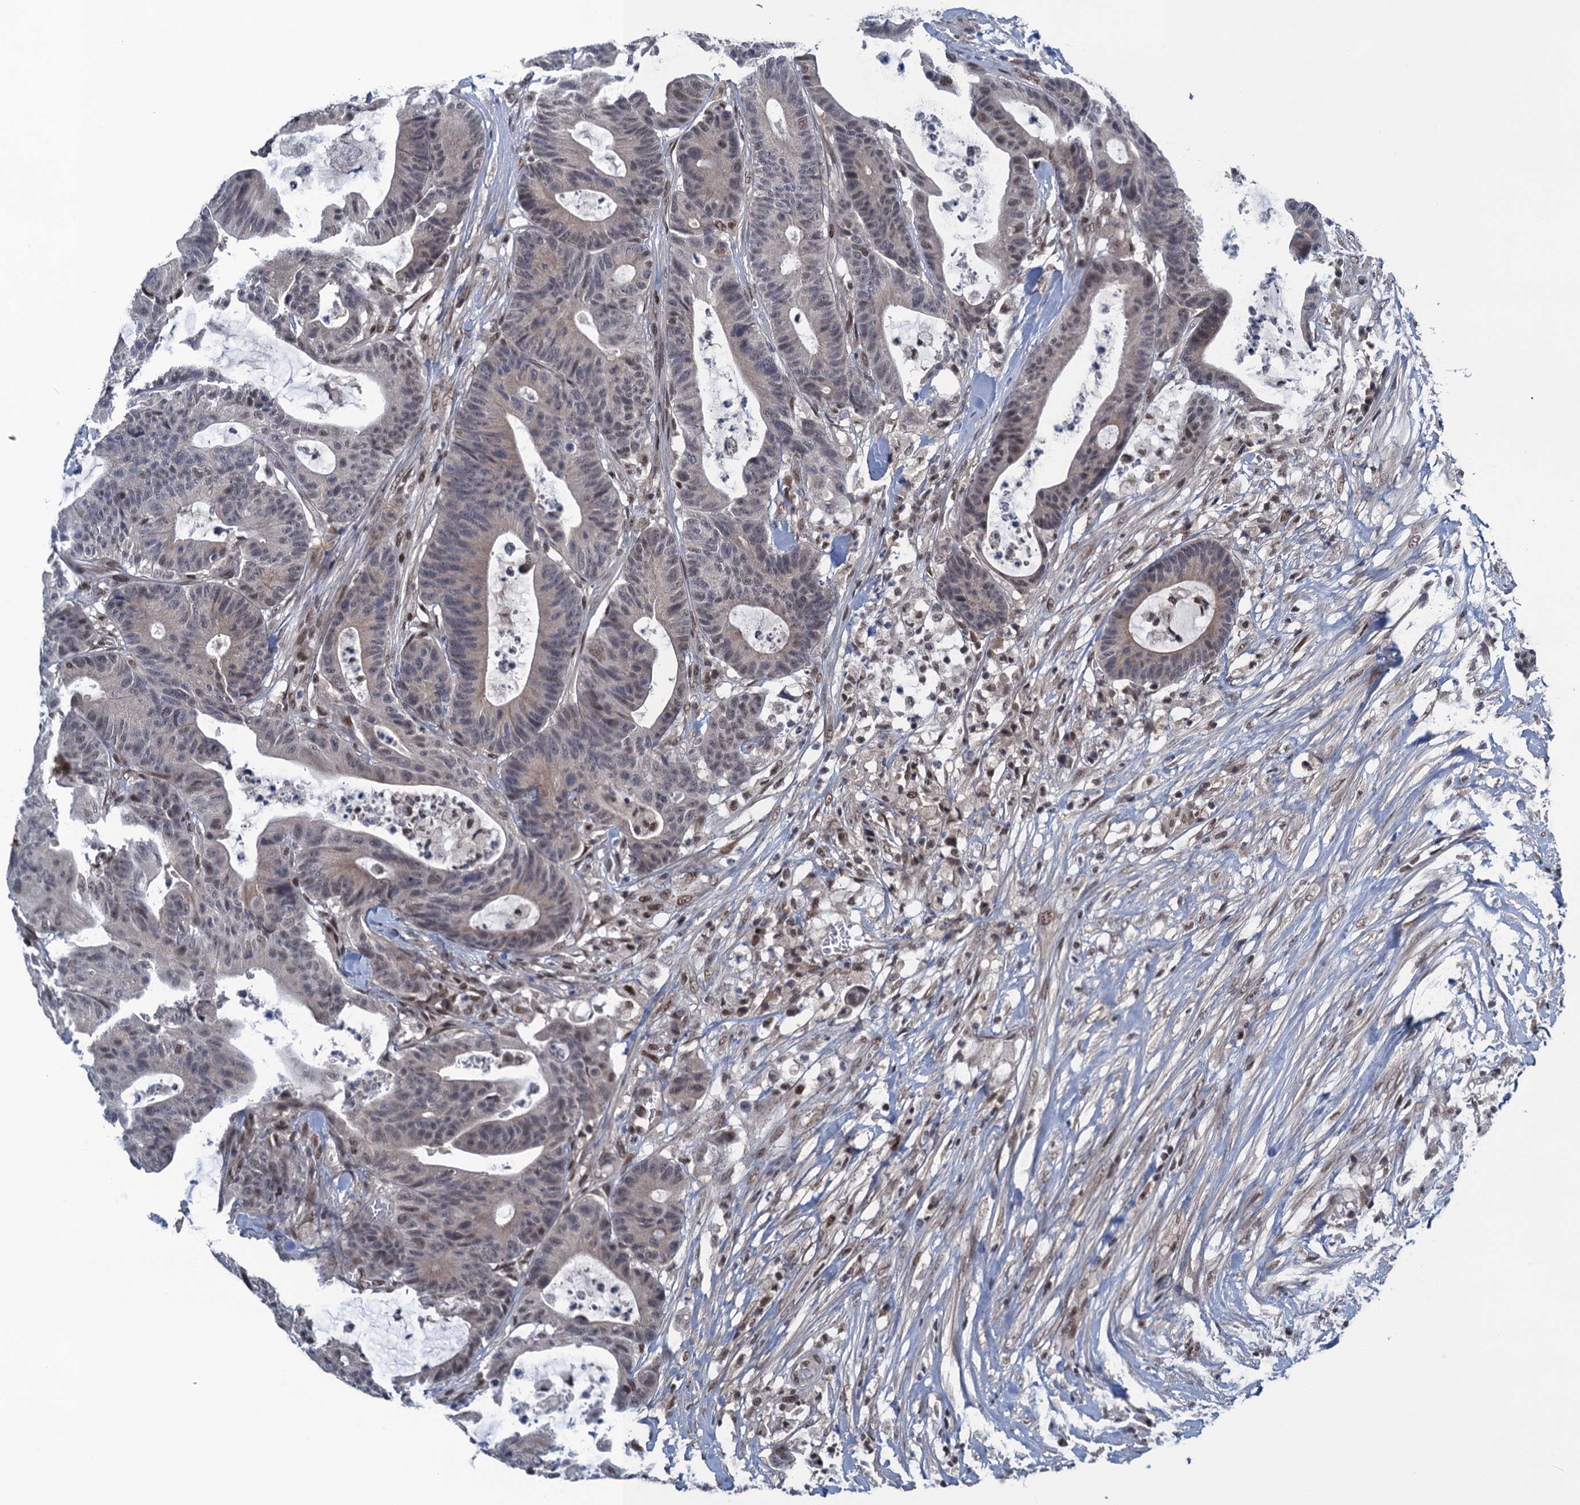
{"staining": {"intensity": "weak", "quantity": ">75%", "location": "cytoplasmic/membranous,nuclear"}, "tissue": "colorectal cancer", "cell_type": "Tumor cells", "image_type": "cancer", "snomed": [{"axis": "morphology", "description": "Adenocarcinoma, NOS"}, {"axis": "topography", "description": "Colon"}], "caption": "Weak cytoplasmic/membranous and nuclear positivity is appreciated in approximately >75% of tumor cells in adenocarcinoma (colorectal).", "gene": "SAE1", "patient": {"sex": "female", "age": 84}}